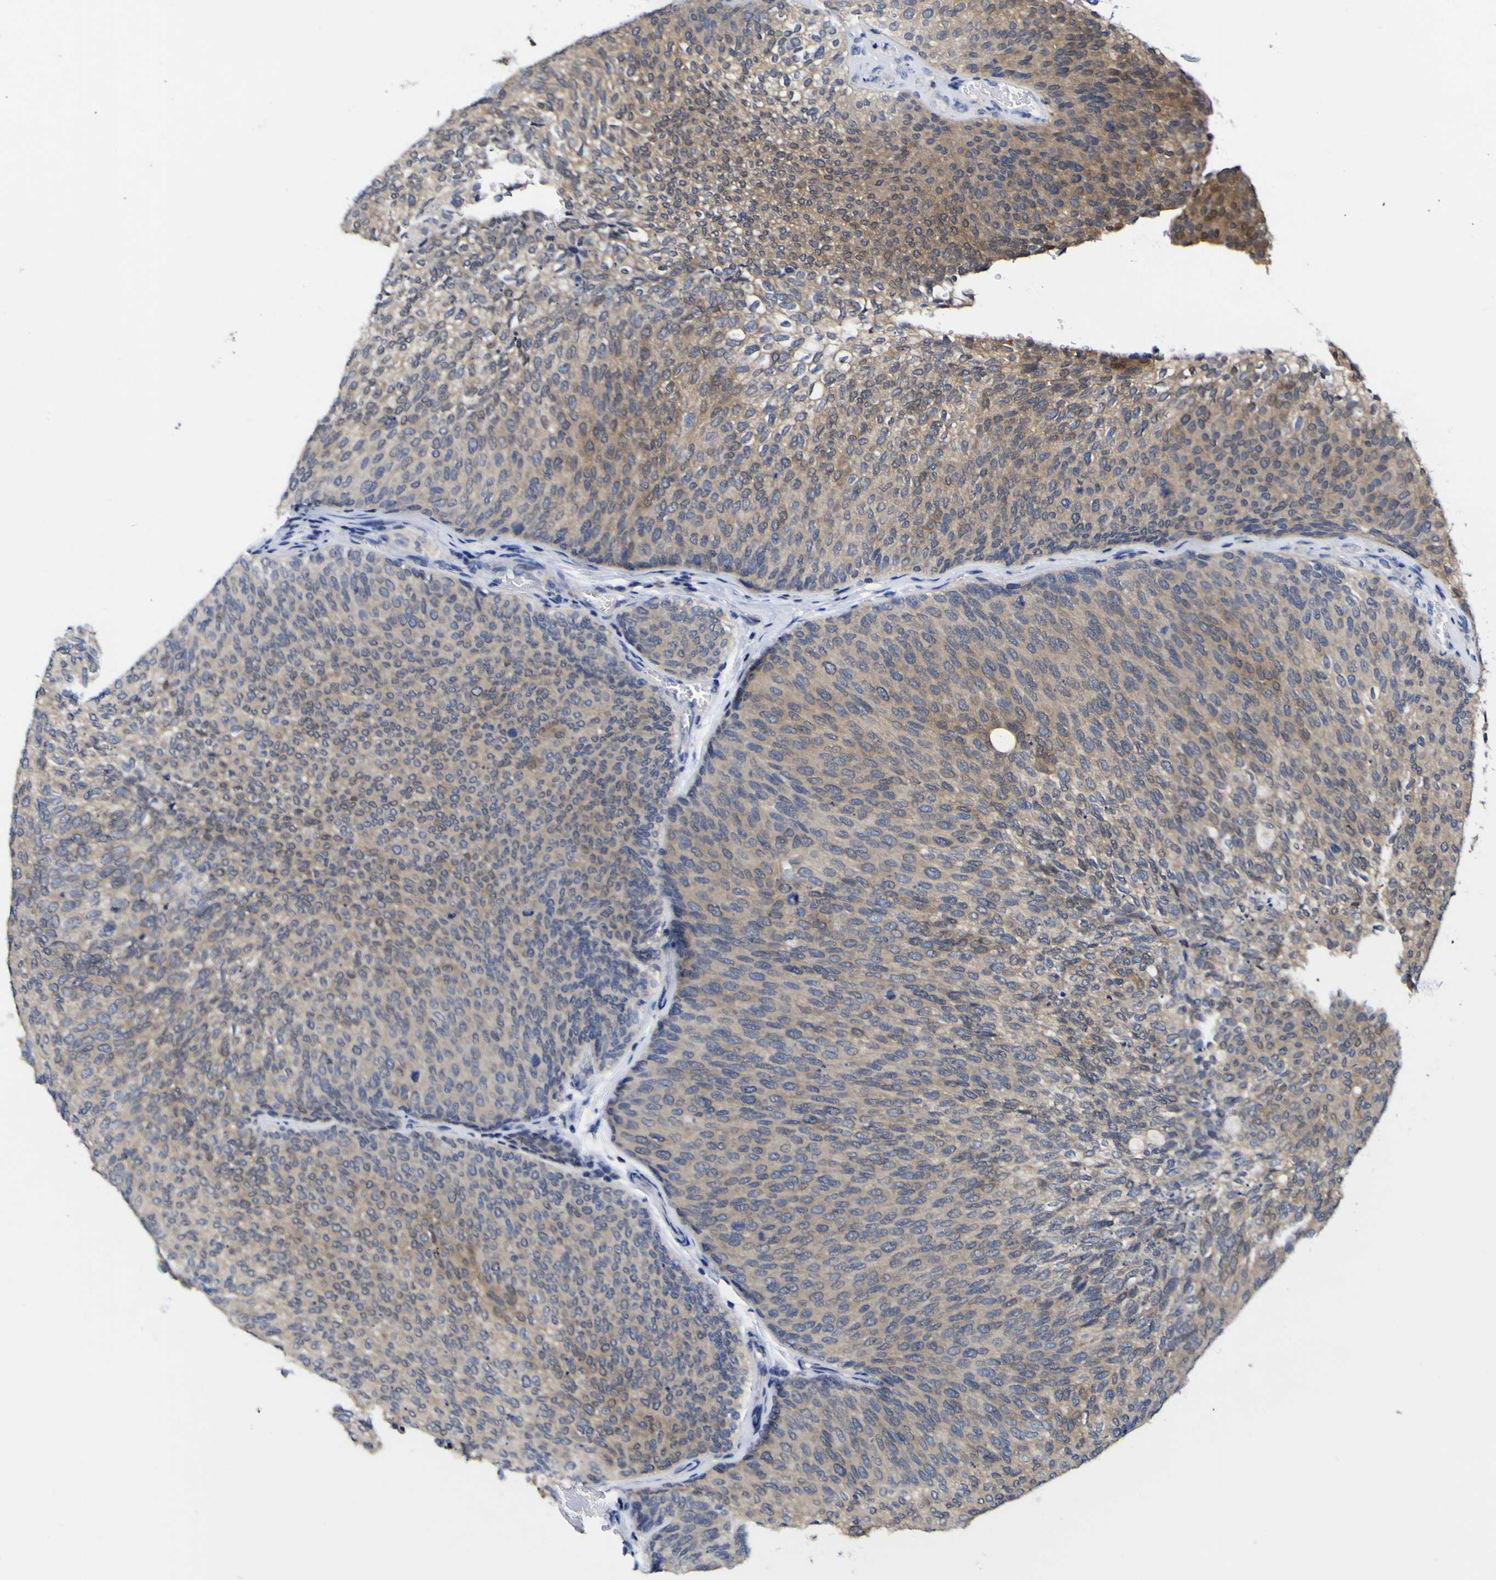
{"staining": {"intensity": "moderate", "quantity": "25%-75%", "location": "cytoplasmic/membranous"}, "tissue": "urothelial cancer", "cell_type": "Tumor cells", "image_type": "cancer", "snomed": [{"axis": "morphology", "description": "Urothelial carcinoma, Low grade"}, {"axis": "topography", "description": "Urinary bladder"}], "caption": "Human urothelial cancer stained with a protein marker demonstrates moderate staining in tumor cells.", "gene": "CASP6", "patient": {"sex": "female", "age": 79}}